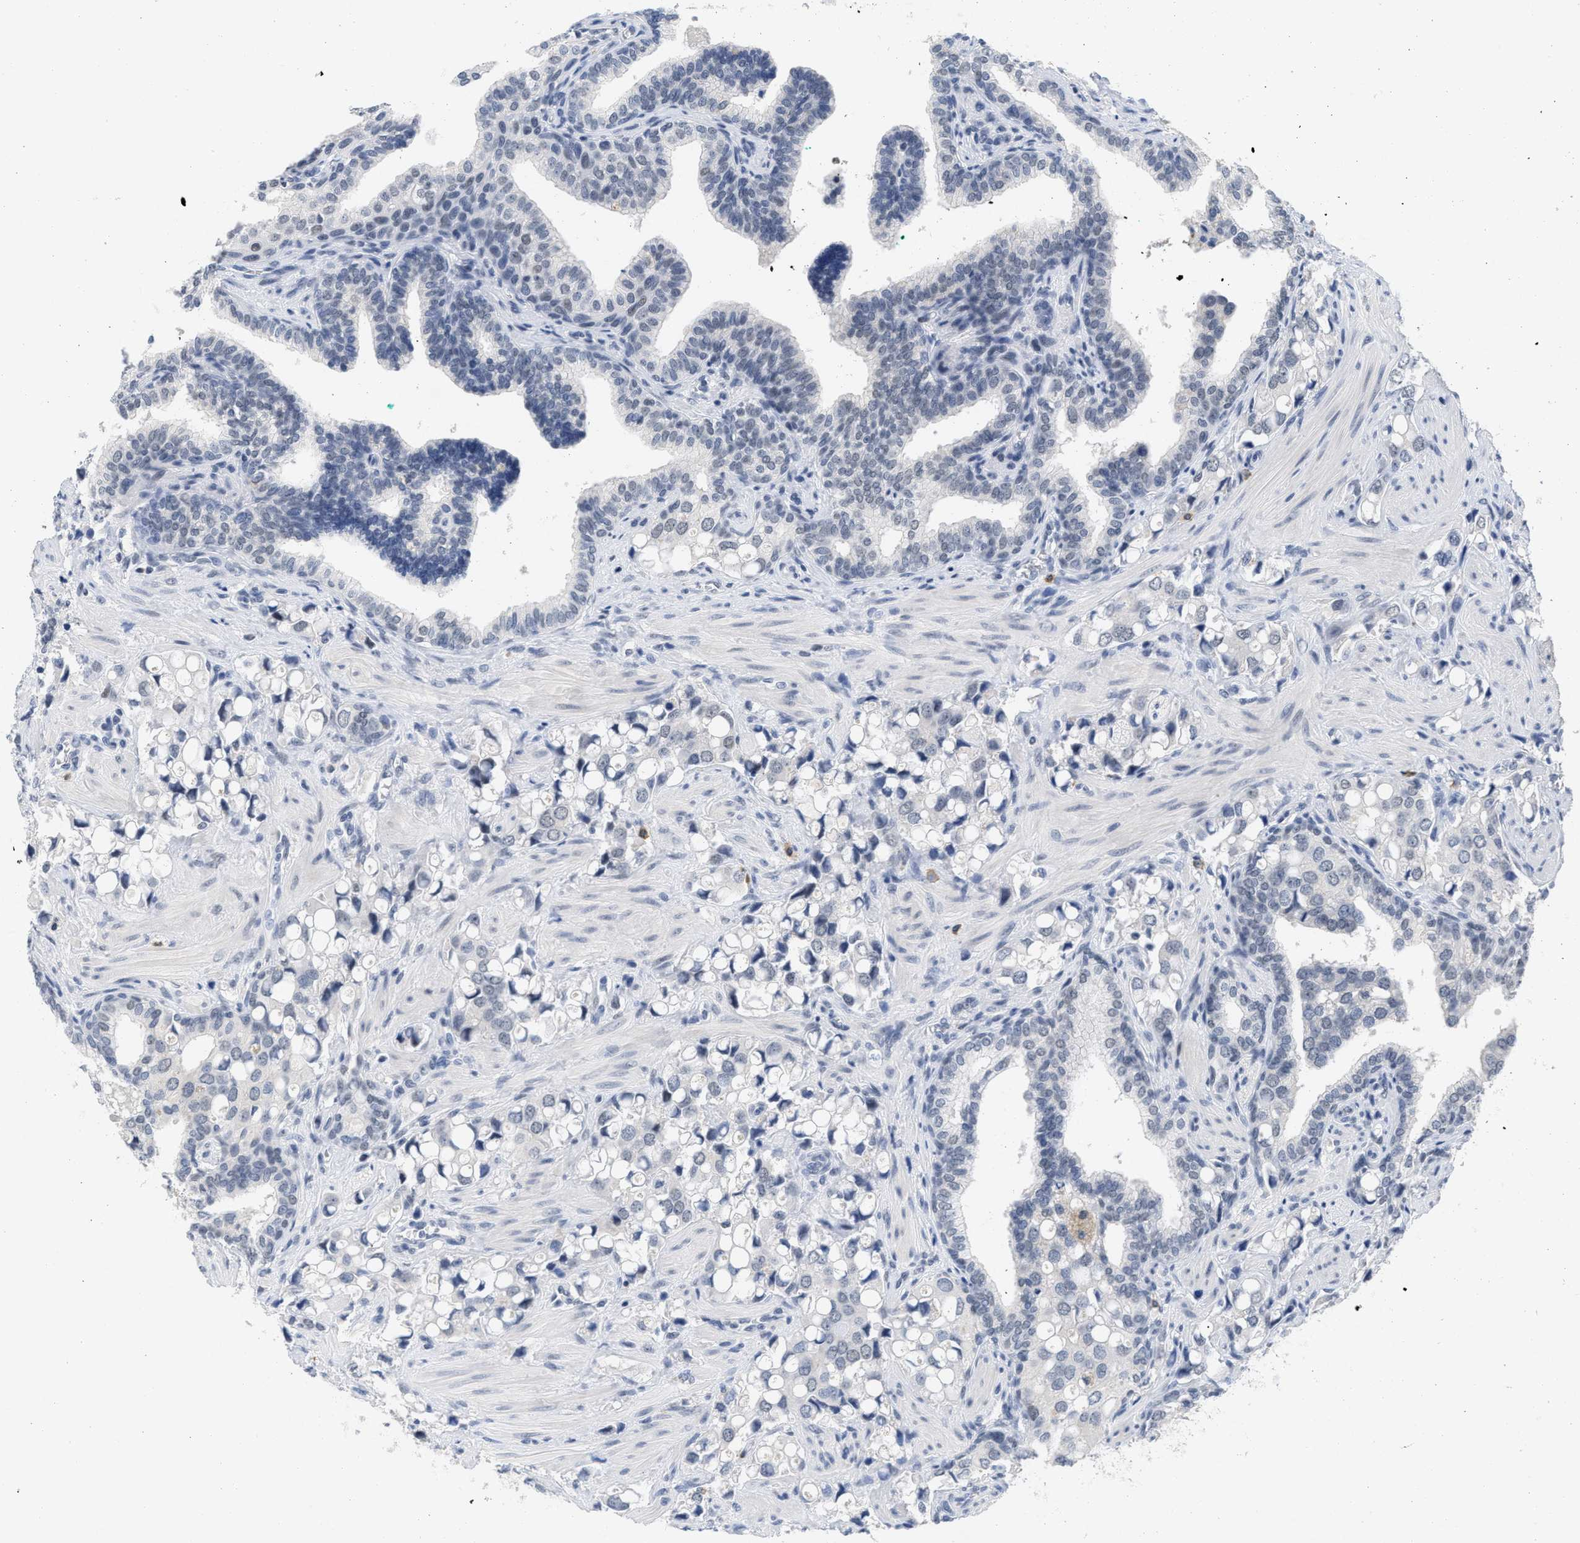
{"staining": {"intensity": "negative", "quantity": "none", "location": "none"}, "tissue": "prostate cancer", "cell_type": "Tumor cells", "image_type": "cancer", "snomed": [{"axis": "morphology", "description": "Adenocarcinoma, High grade"}, {"axis": "topography", "description": "Prostate"}], "caption": "A high-resolution micrograph shows immunohistochemistry (IHC) staining of prostate cancer, which demonstrates no significant positivity in tumor cells.", "gene": "GGNBP2", "patient": {"sex": "male", "age": 52}}